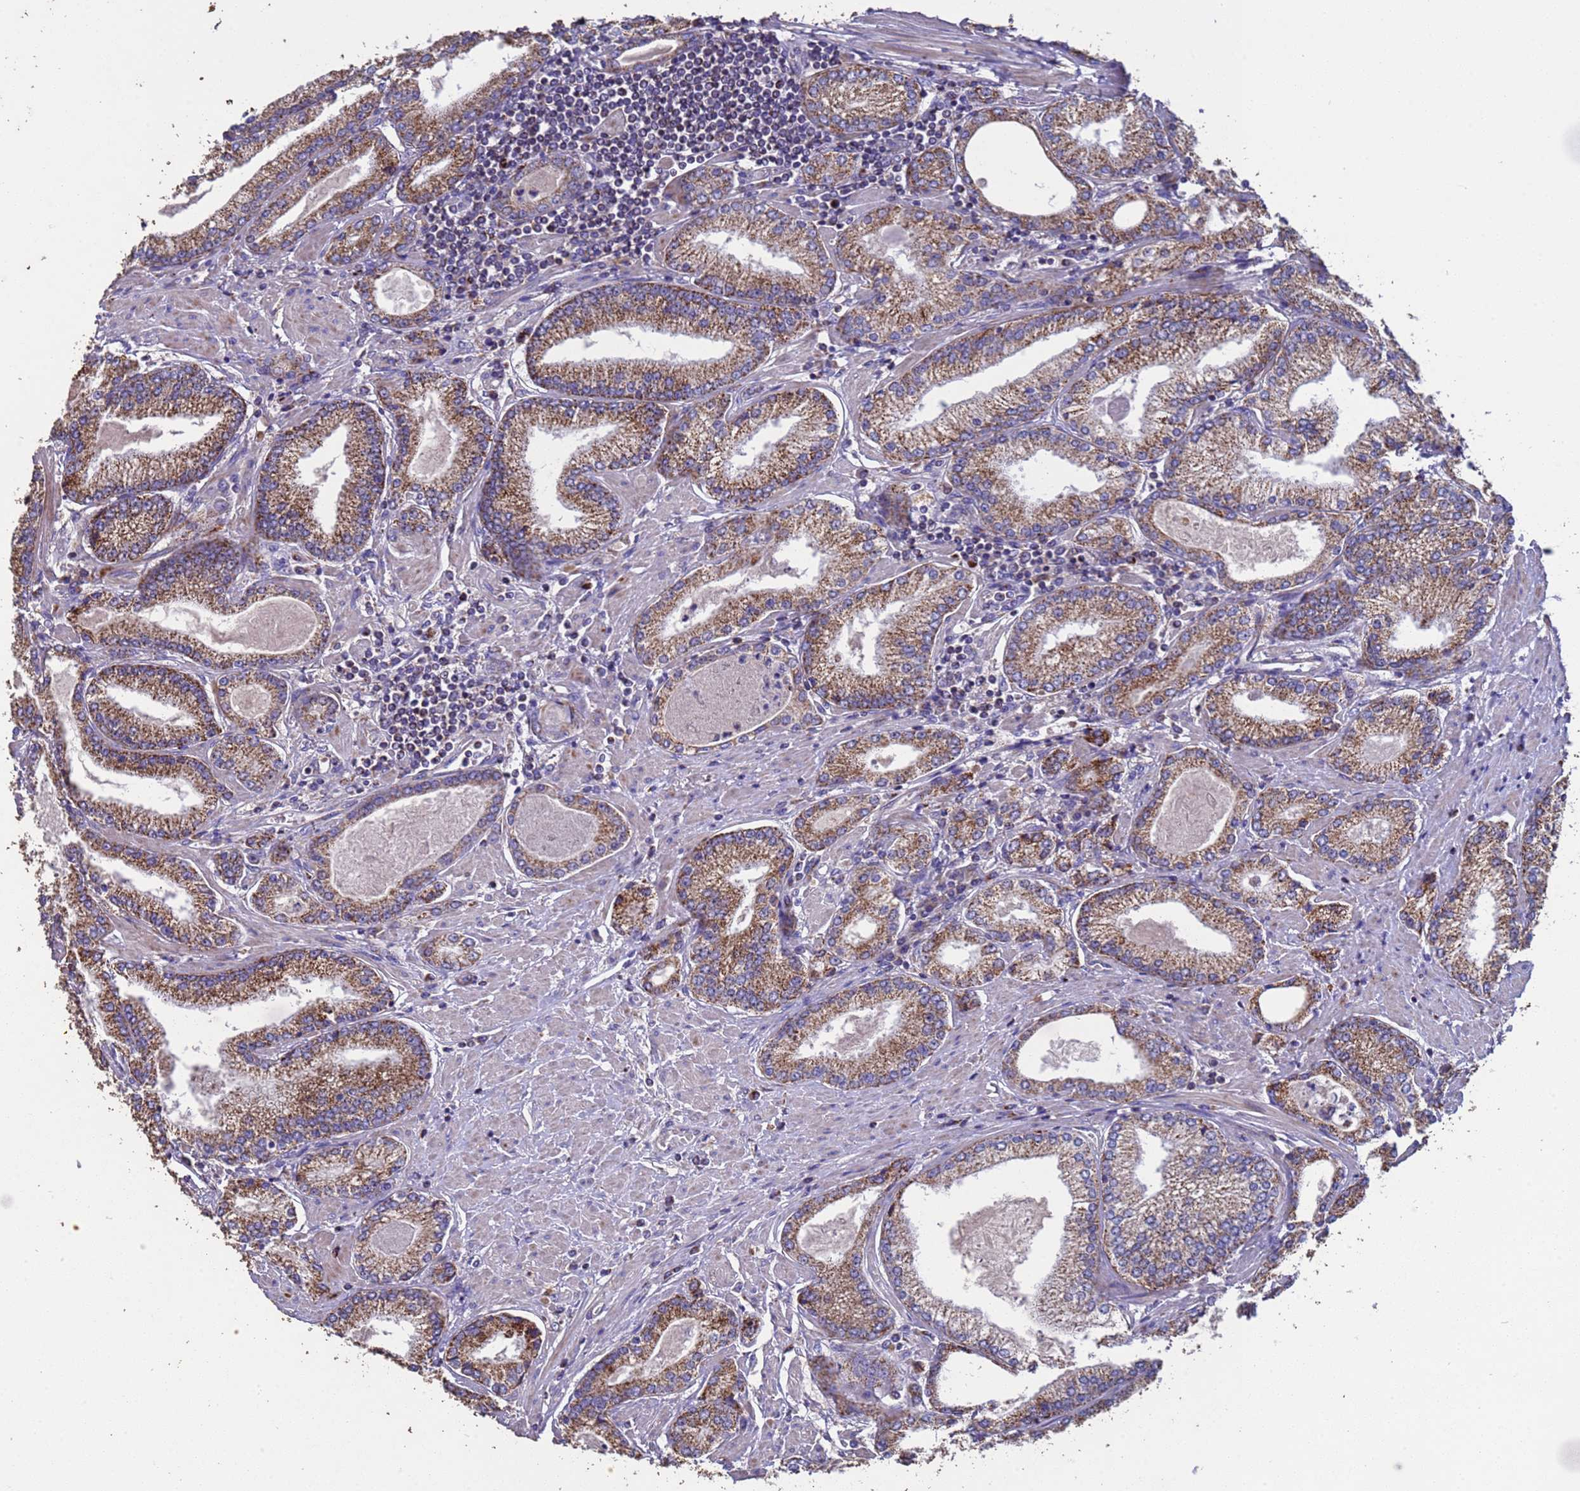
{"staining": {"intensity": "moderate", "quantity": ">75%", "location": "cytoplasmic/membranous"}, "tissue": "prostate cancer", "cell_type": "Tumor cells", "image_type": "cancer", "snomed": [{"axis": "morphology", "description": "Adenocarcinoma, High grade"}, {"axis": "topography", "description": "Prostate"}], "caption": "Protein expression analysis of prostate cancer (adenocarcinoma (high-grade)) exhibits moderate cytoplasmic/membranous staining in approximately >75% of tumor cells.", "gene": "ZNFX1", "patient": {"sex": "male", "age": 66}}